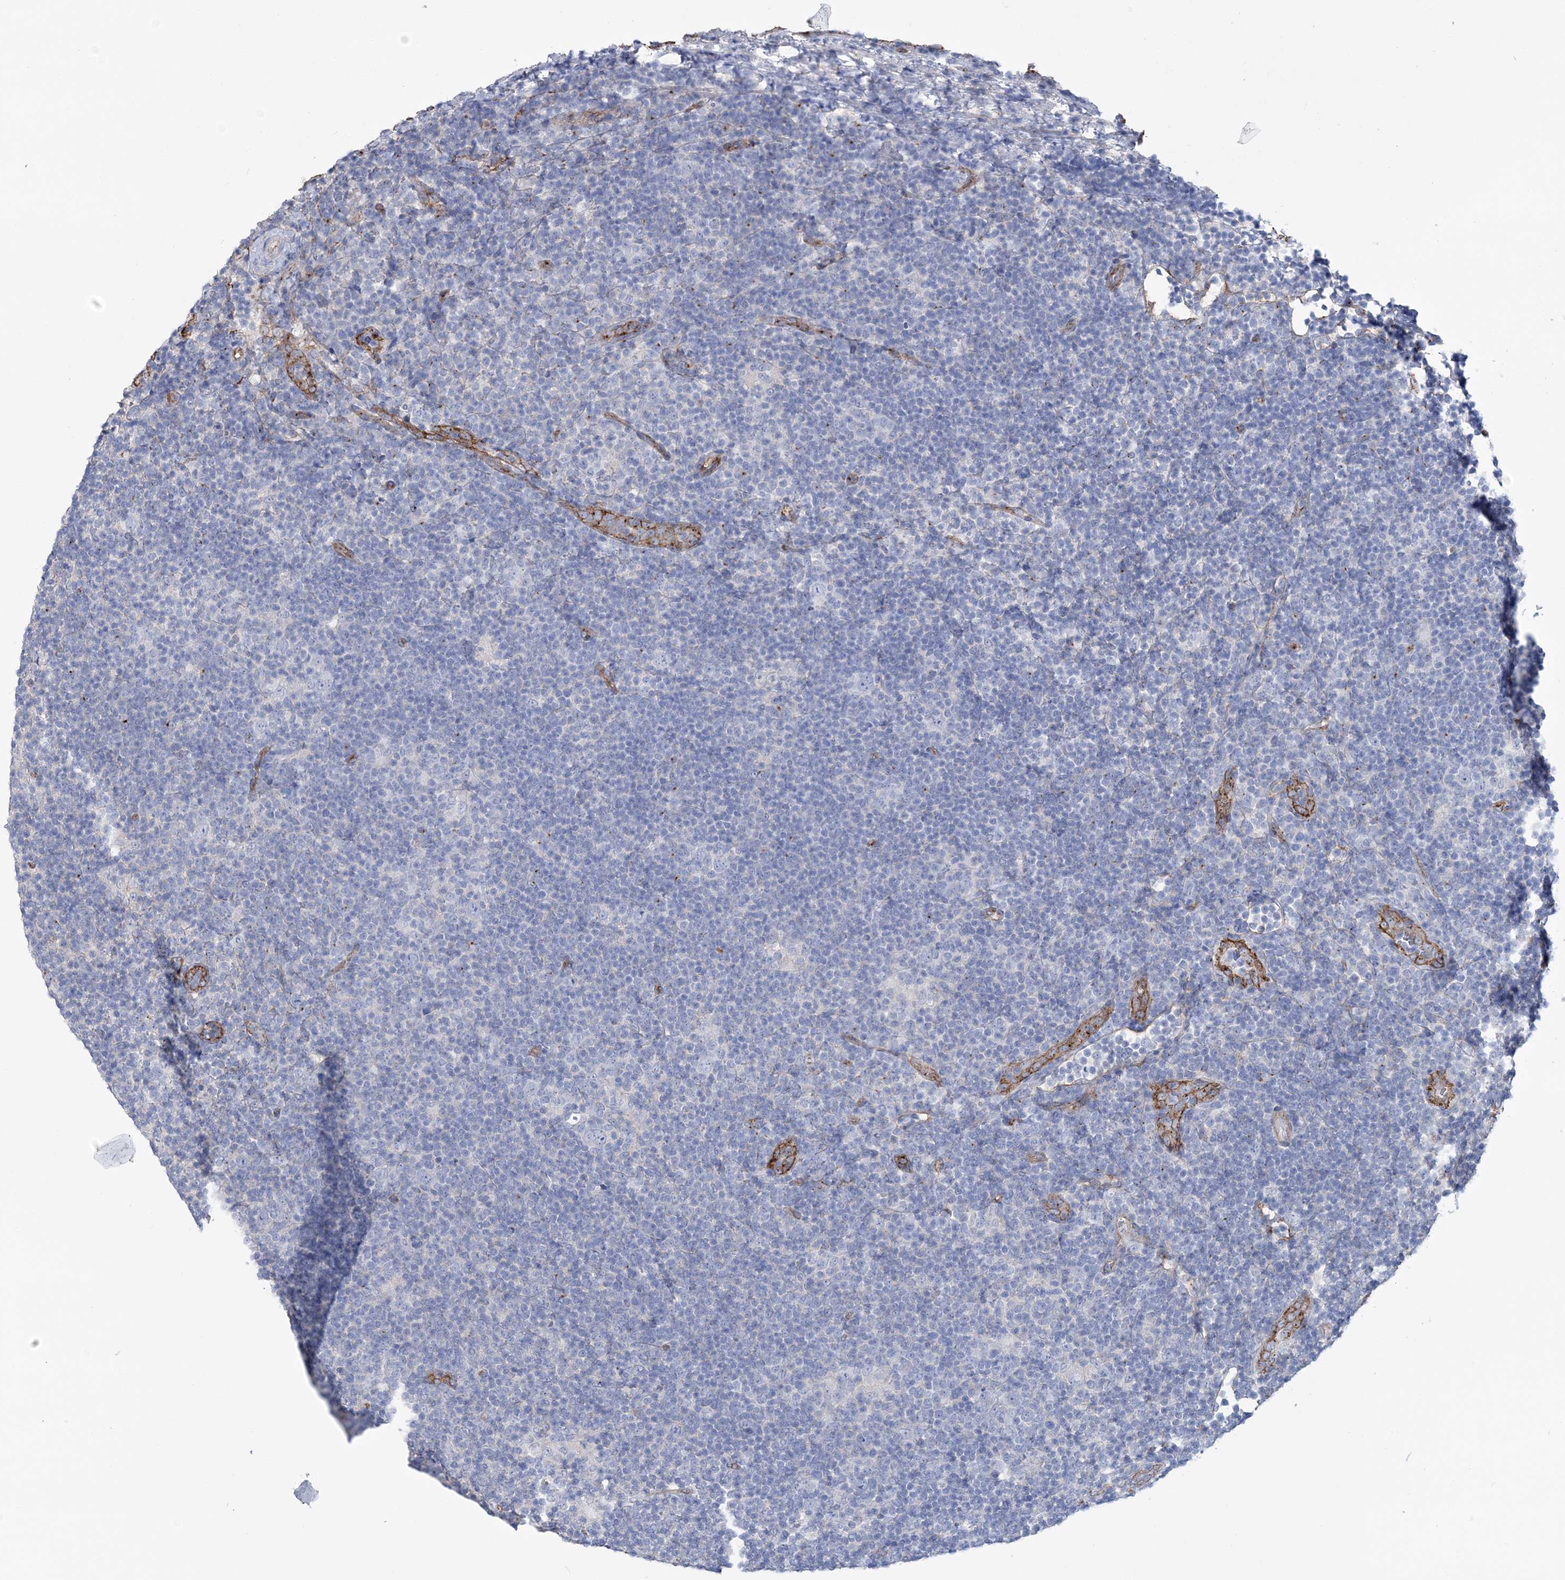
{"staining": {"intensity": "negative", "quantity": "none", "location": "none"}, "tissue": "lymphoma", "cell_type": "Tumor cells", "image_type": "cancer", "snomed": [{"axis": "morphology", "description": "Hodgkin's disease, NOS"}, {"axis": "topography", "description": "Lymph node"}], "caption": "High power microscopy histopathology image of an immunohistochemistry (IHC) photomicrograph of lymphoma, revealing no significant expression in tumor cells.", "gene": "RAB11FIP5", "patient": {"sex": "female", "age": 57}}